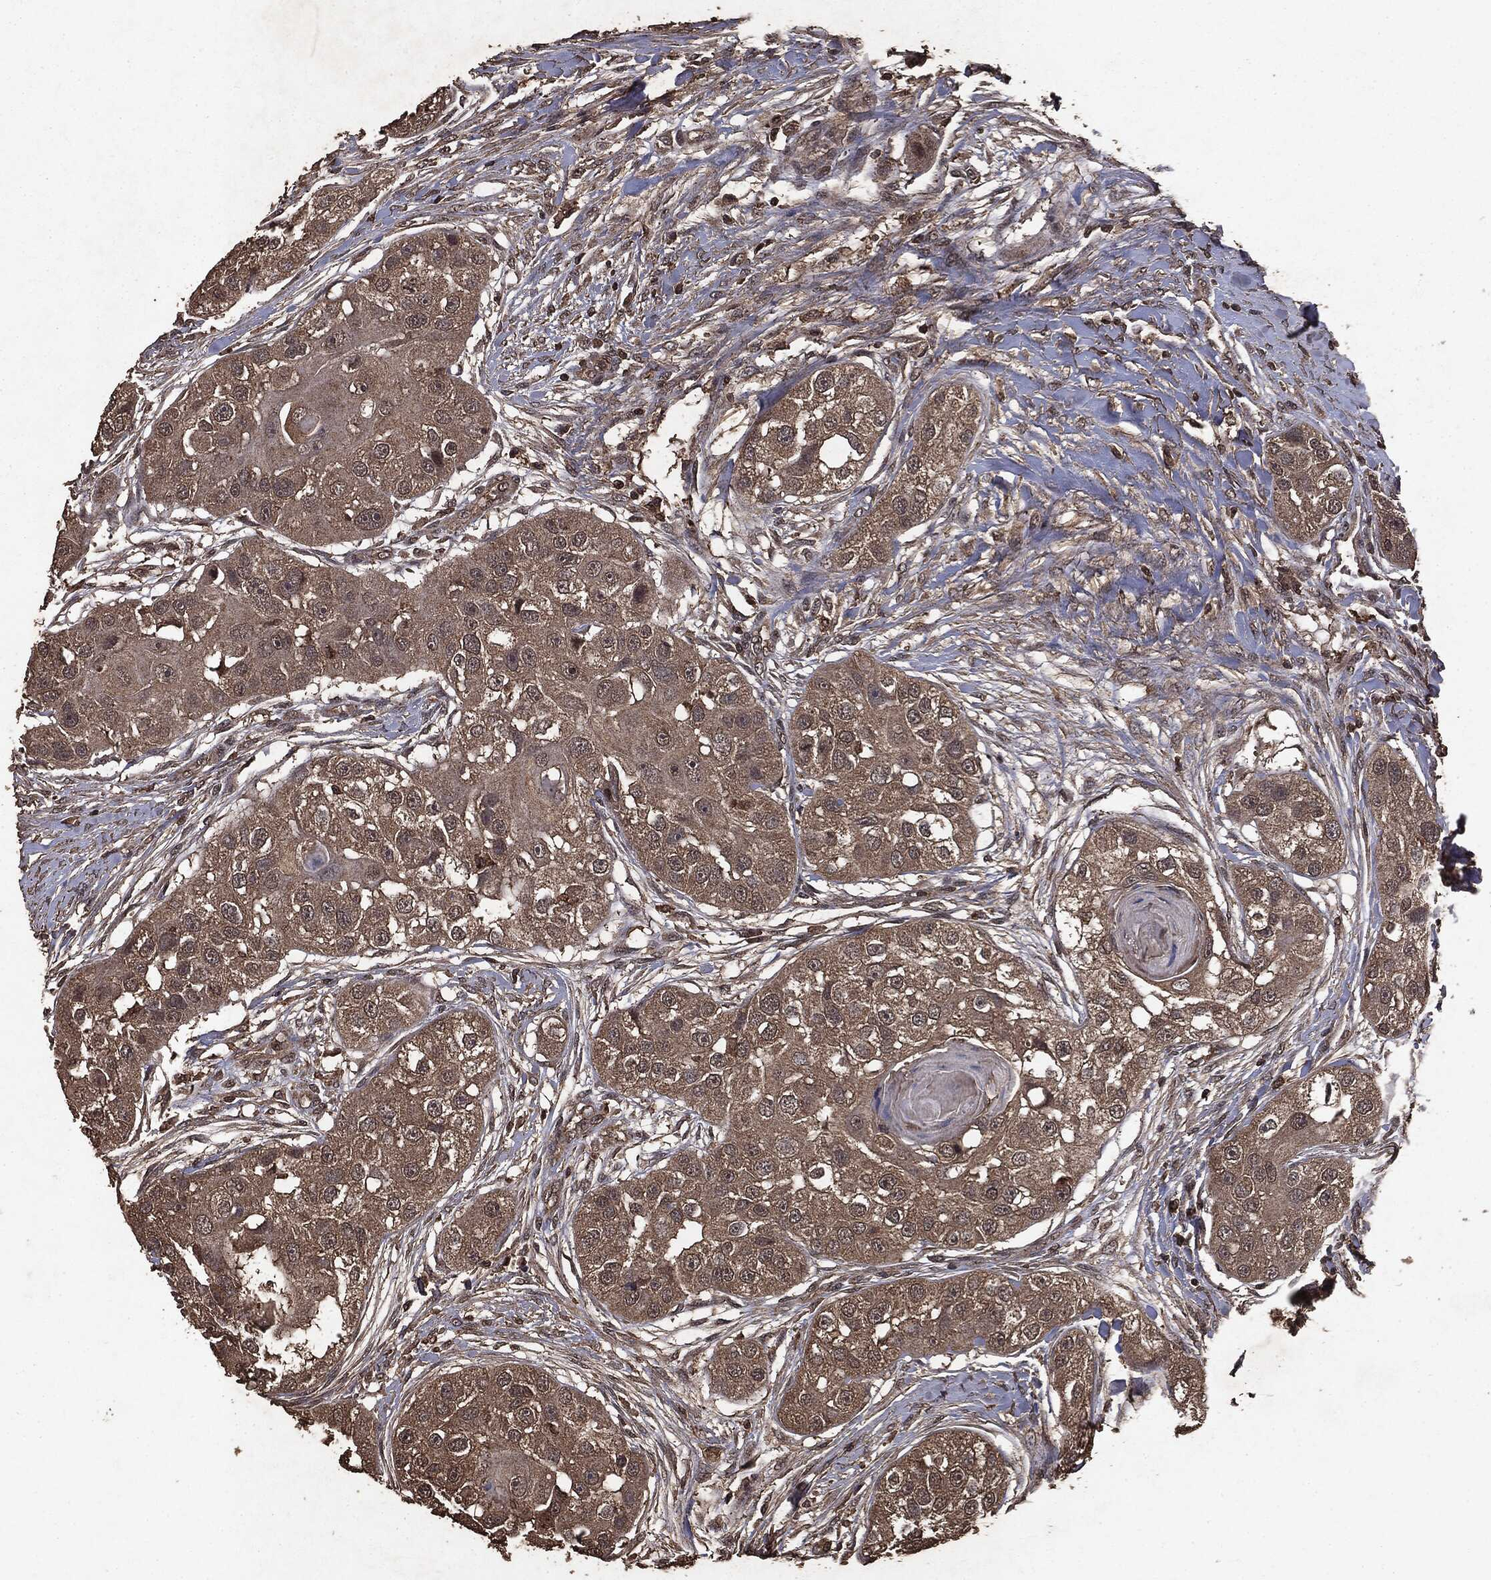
{"staining": {"intensity": "weak", "quantity": ">75%", "location": "cytoplasmic/membranous"}, "tissue": "head and neck cancer", "cell_type": "Tumor cells", "image_type": "cancer", "snomed": [{"axis": "morphology", "description": "Normal tissue, NOS"}, {"axis": "morphology", "description": "Squamous cell carcinoma, NOS"}, {"axis": "topography", "description": "Skeletal muscle"}, {"axis": "topography", "description": "Head-Neck"}], "caption": "An immunohistochemistry (IHC) image of tumor tissue is shown. Protein staining in brown labels weak cytoplasmic/membranous positivity in head and neck cancer (squamous cell carcinoma) within tumor cells.", "gene": "NME1", "patient": {"sex": "male", "age": 51}}